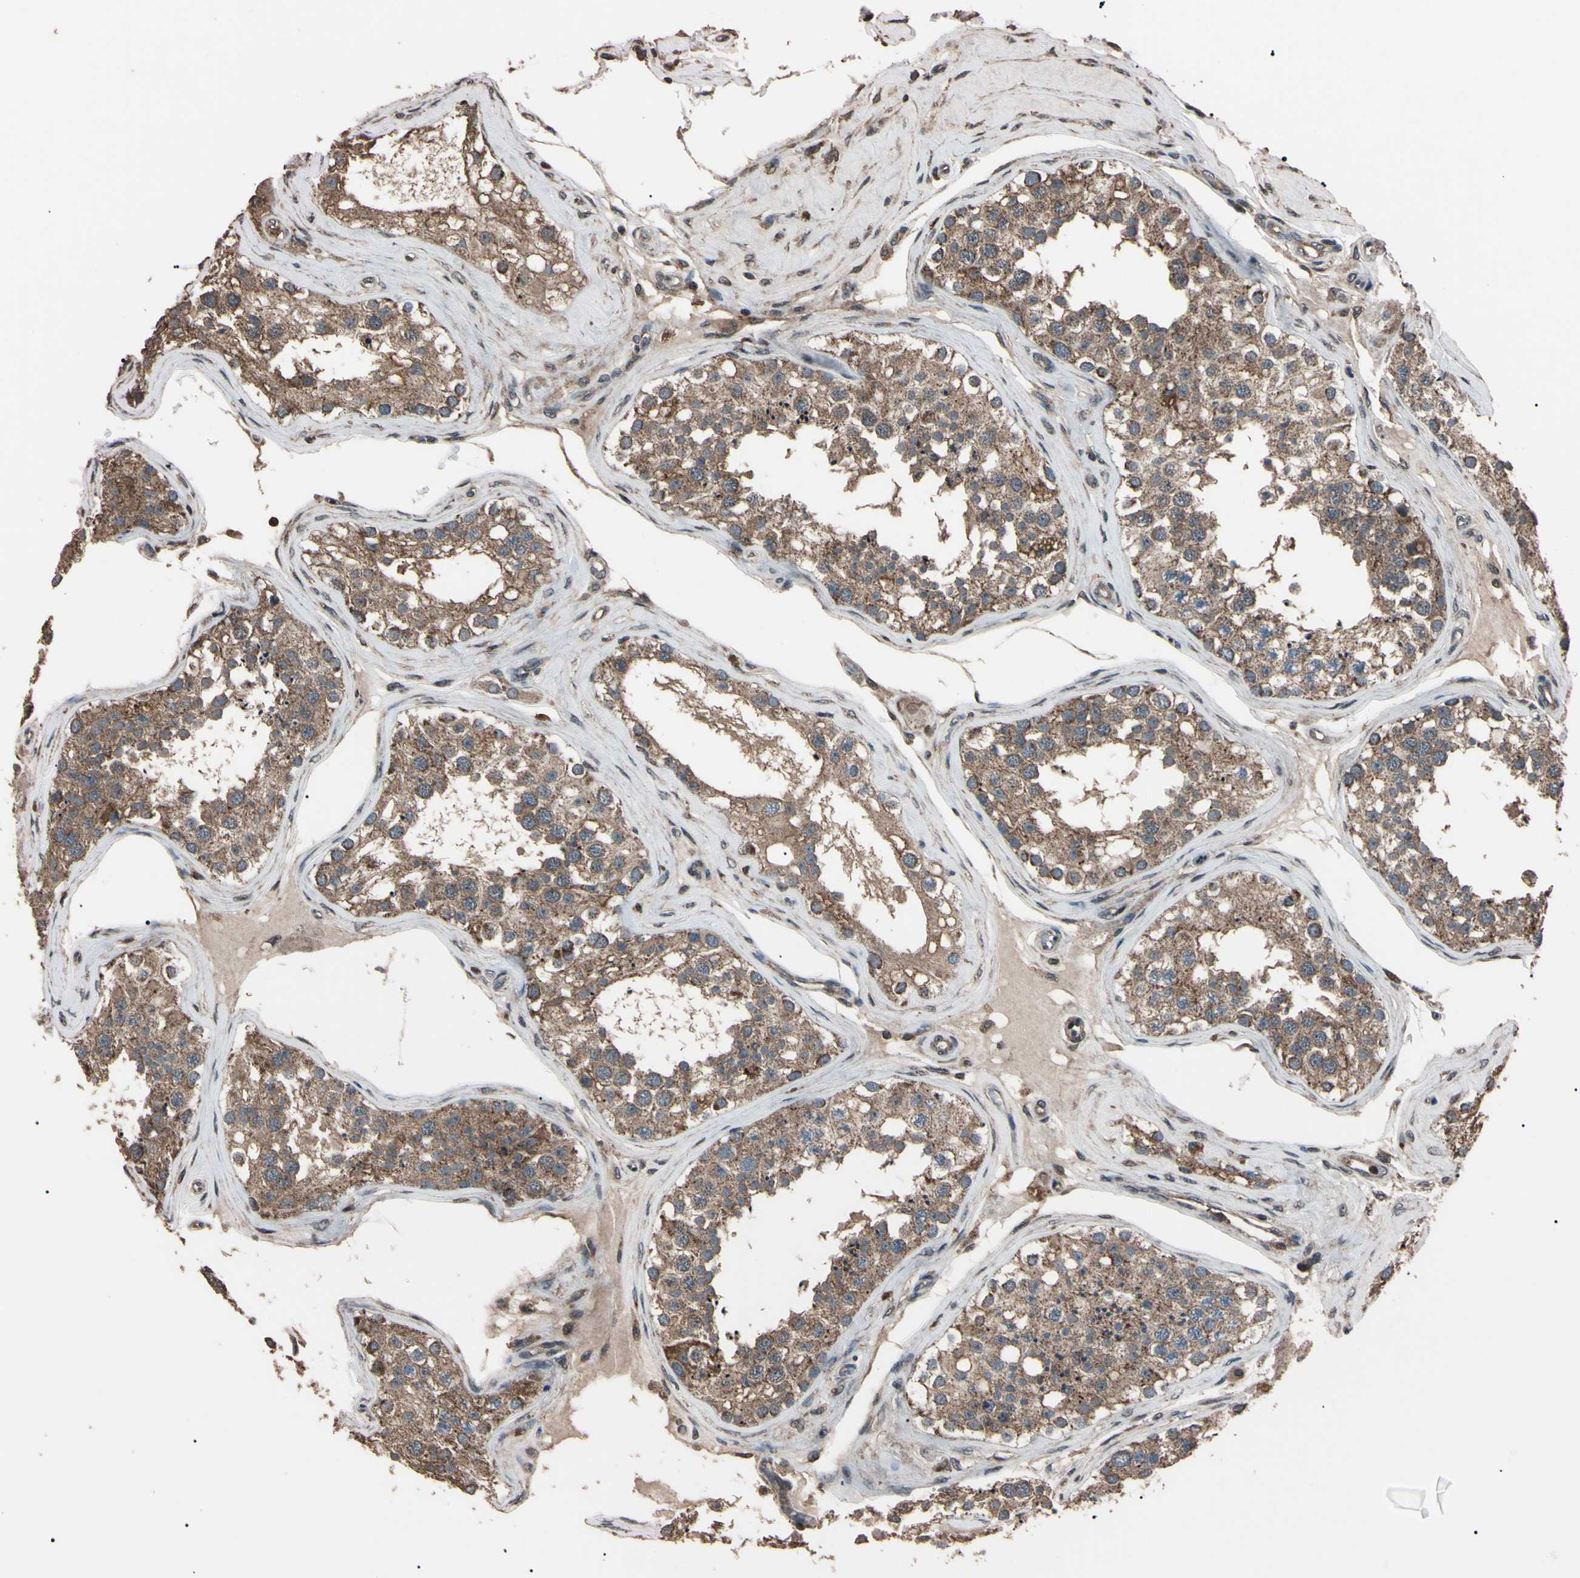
{"staining": {"intensity": "moderate", "quantity": "25%-75%", "location": "cytoplasmic/membranous"}, "tissue": "testis", "cell_type": "Cells in seminiferous ducts", "image_type": "normal", "snomed": [{"axis": "morphology", "description": "Normal tissue, NOS"}, {"axis": "topography", "description": "Testis"}], "caption": "A histopathology image showing moderate cytoplasmic/membranous staining in approximately 25%-75% of cells in seminiferous ducts in benign testis, as visualized by brown immunohistochemical staining.", "gene": "TNFRSF1A", "patient": {"sex": "male", "age": 68}}